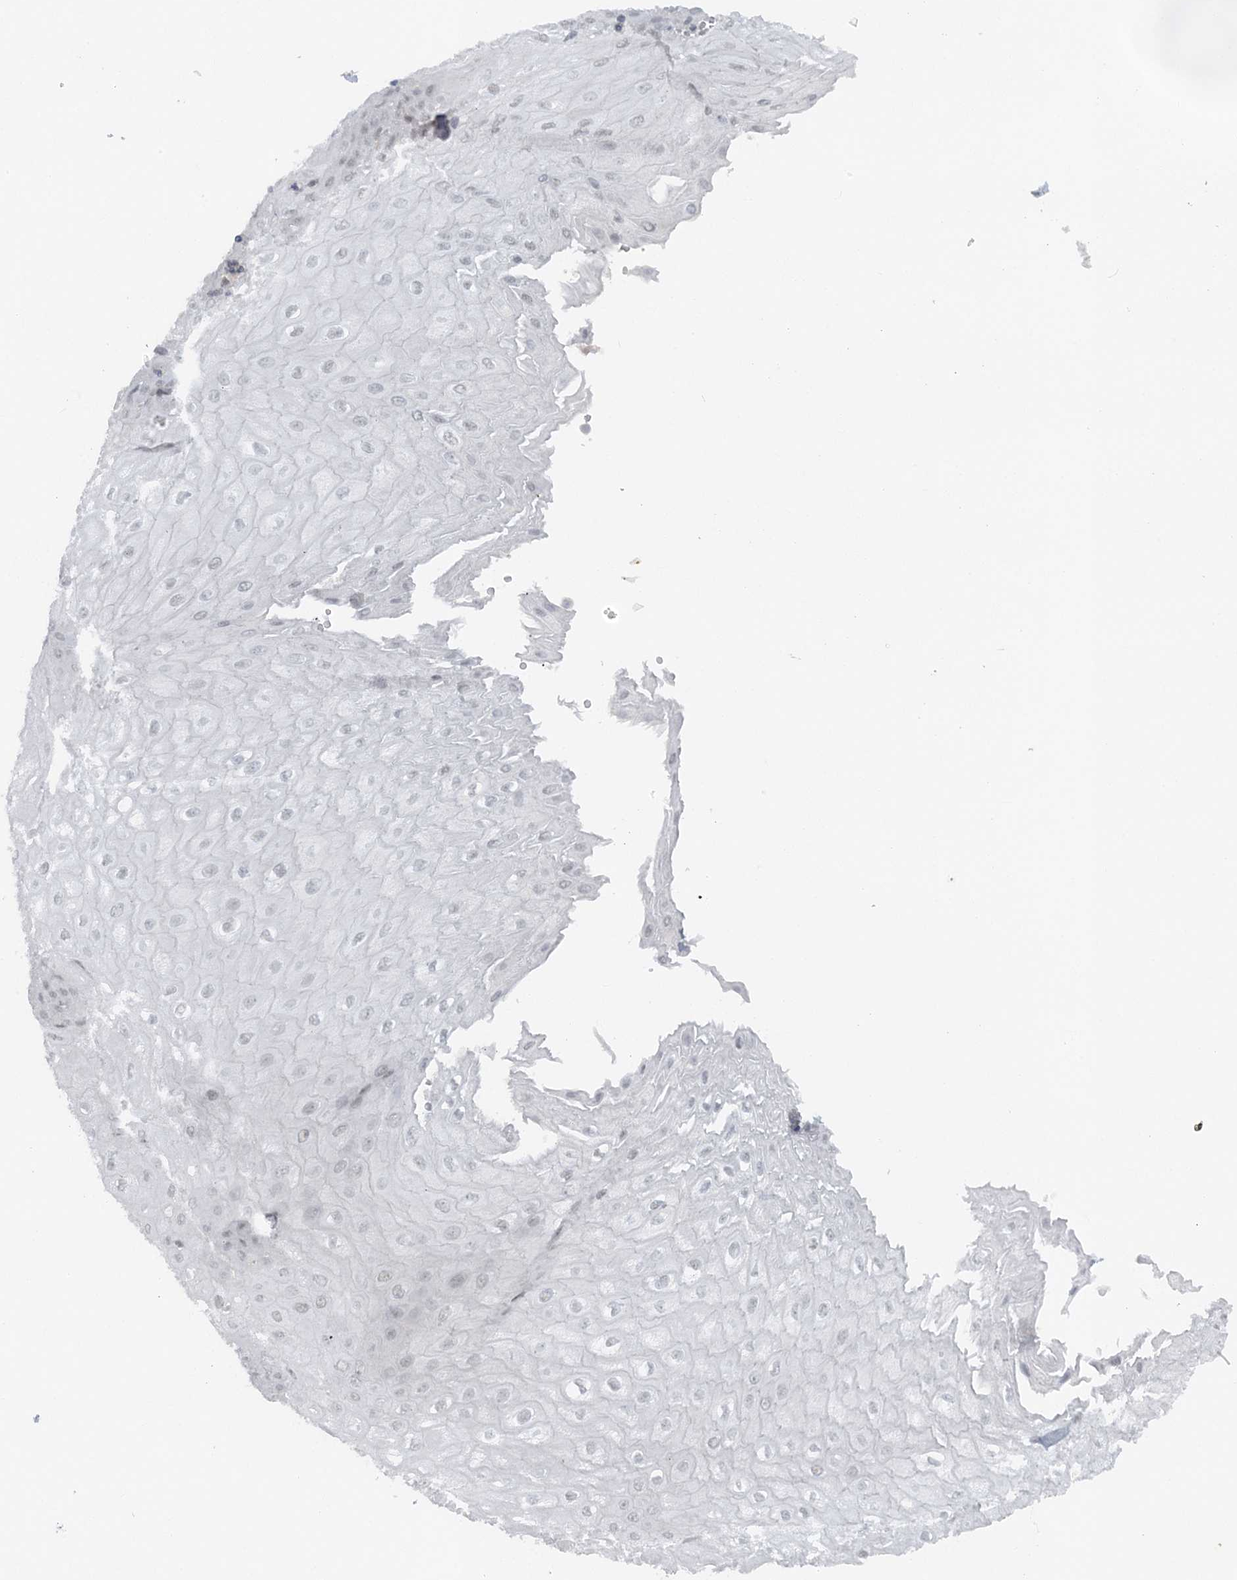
{"staining": {"intensity": "negative", "quantity": "none", "location": "none"}, "tissue": "esophagus", "cell_type": "Squamous epithelial cells", "image_type": "normal", "snomed": [{"axis": "morphology", "description": "Normal tissue, NOS"}, {"axis": "topography", "description": "Esophagus"}], "caption": "Esophagus was stained to show a protein in brown. There is no significant expression in squamous epithelial cells.", "gene": "ATP11A", "patient": {"sex": "male", "age": 60}}